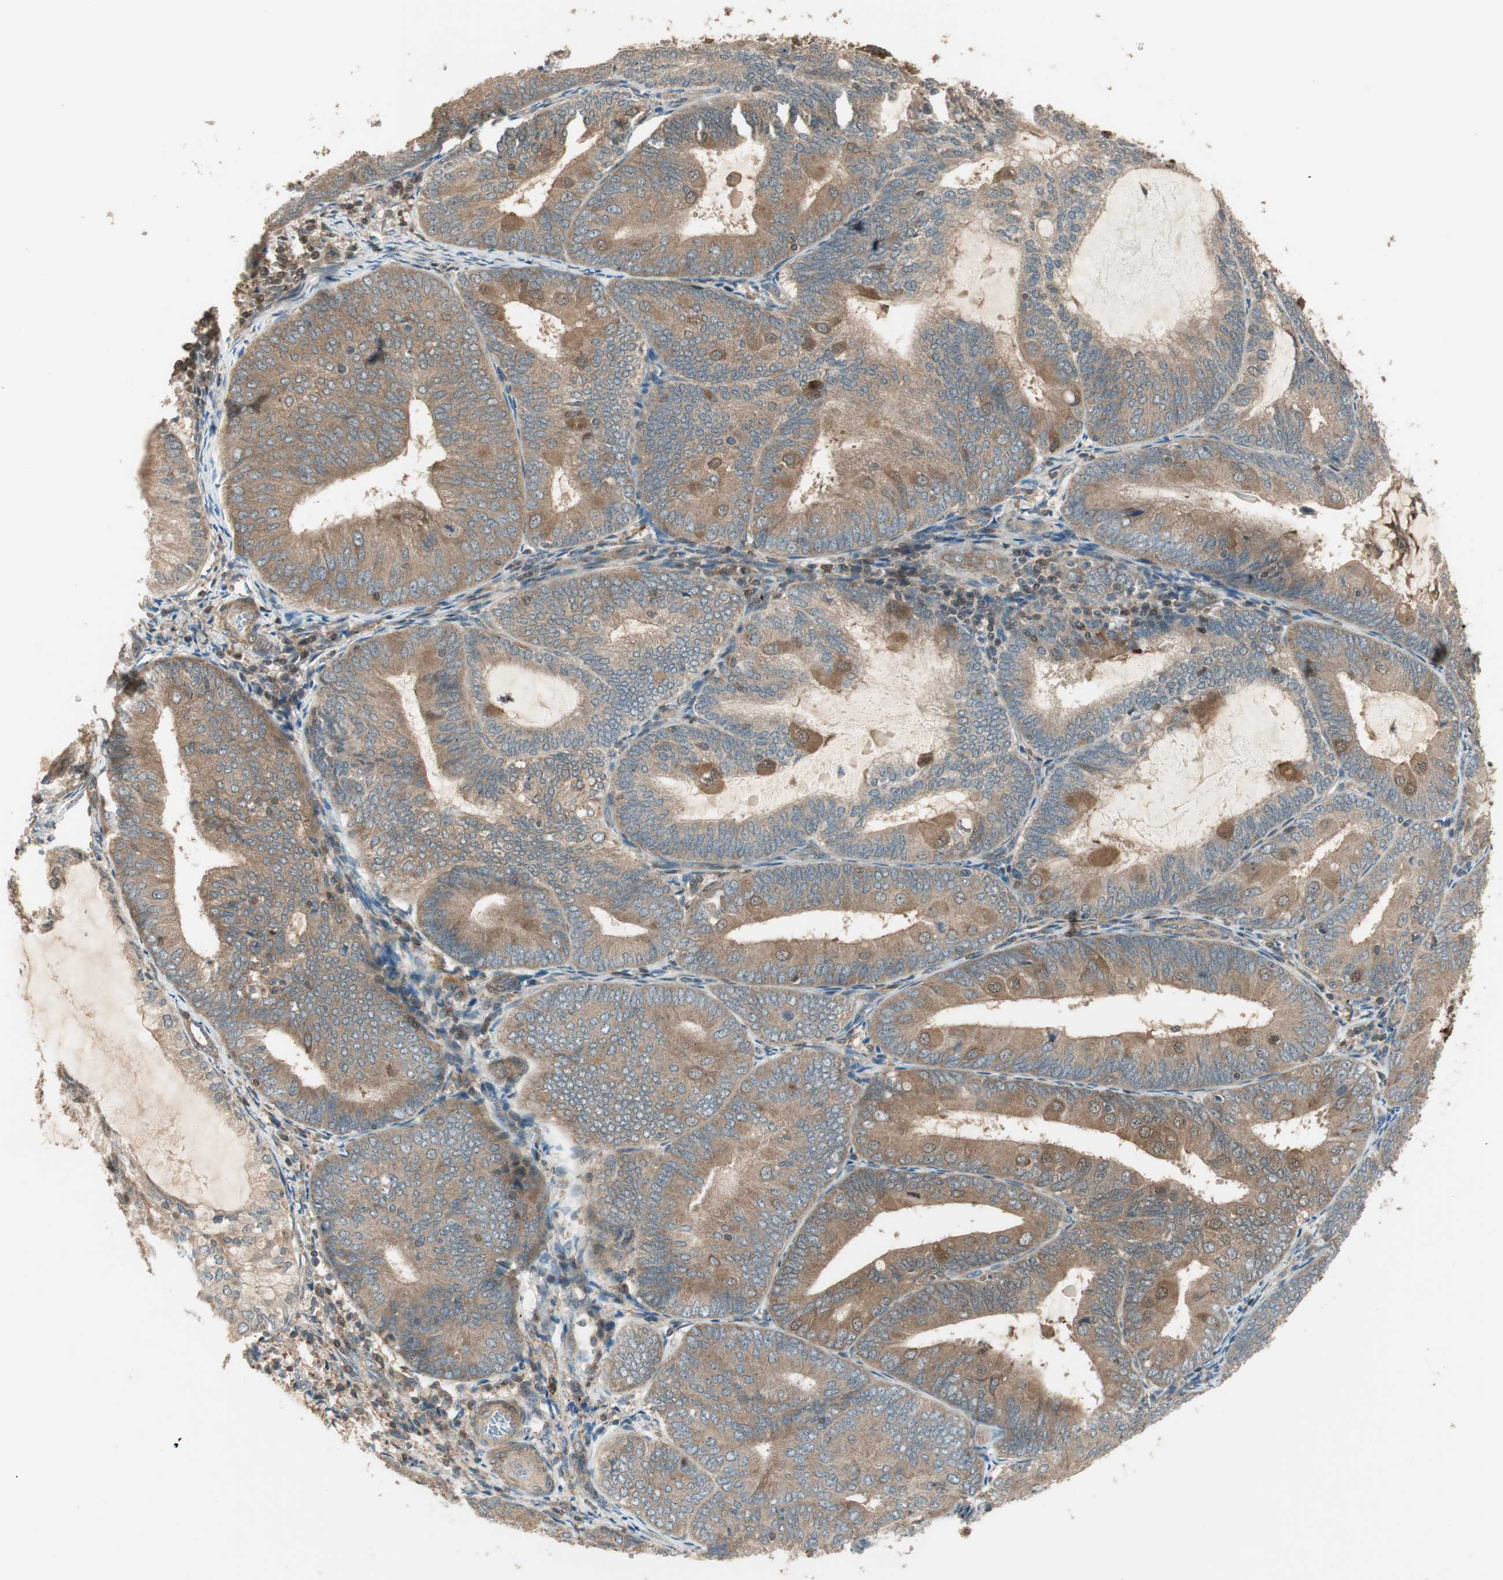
{"staining": {"intensity": "moderate", "quantity": ">75%", "location": "cytoplasmic/membranous"}, "tissue": "endometrial cancer", "cell_type": "Tumor cells", "image_type": "cancer", "snomed": [{"axis": "morphology", "description": "Adenocarcinoma, NOS"}, {"axis": "topography", "description": "Endometrium"}], "caption": "Human adenocarcinoma (endometrial) stained with a brown dye exhibits moderate cytoplasmic/membranous positive positivity in about >75% of tumor cells.", "gene": "CNOT4", "patient": {"sex": "female", "age": 81}}